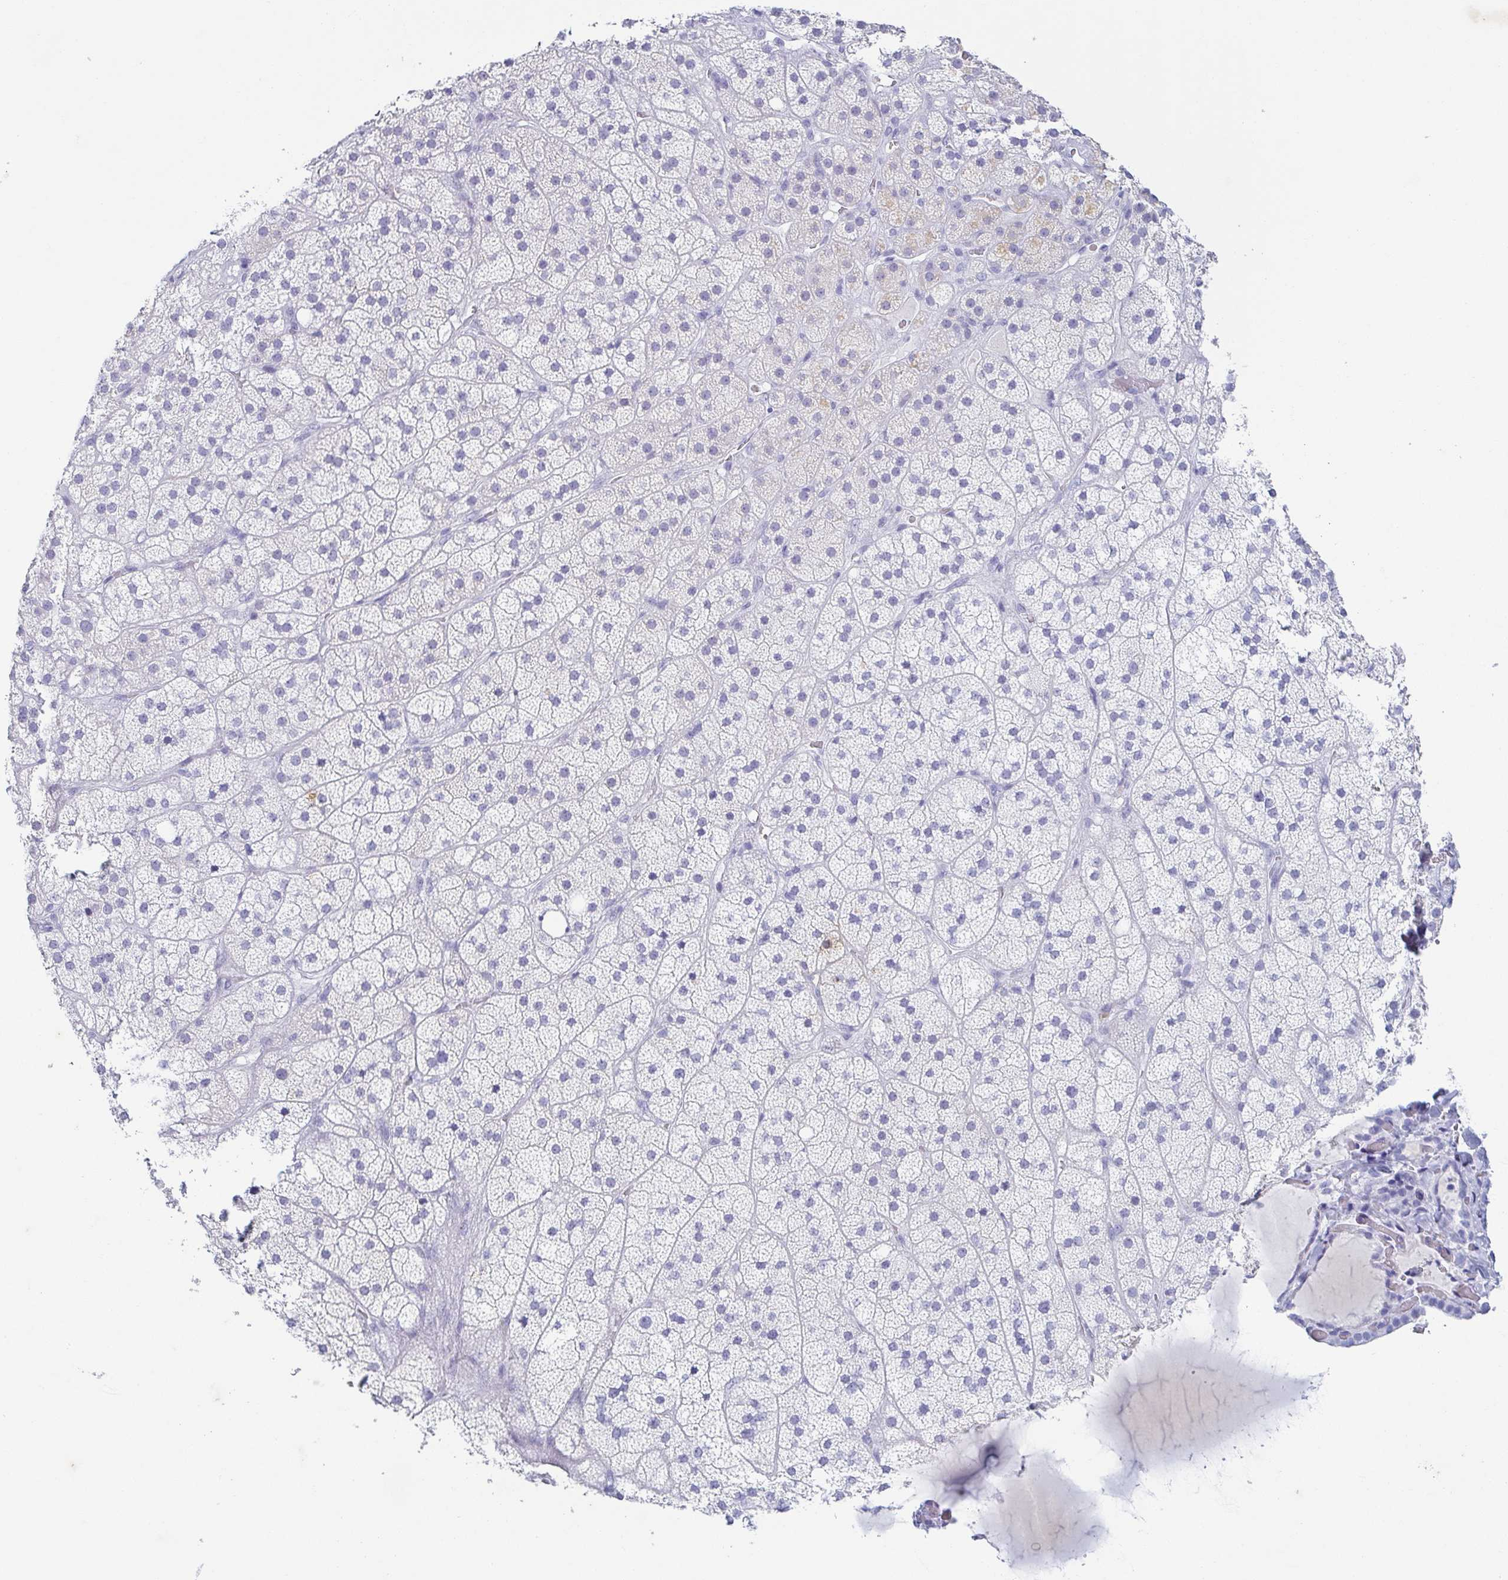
{"staining": {"intensity": "negative", "quantity": "none", "location": "none"}, "tissue": "adrenal gland", "cell_type": "Glandular cells", "image_type": "normal", "snomed": [{"axis": "morphology", "description": "Normal tissue, NOS"}, {"axis": "topography", "description": "Adrenal gland"}], "caption": "Immunohistochemical staining of unremarkable human adrenal gland reveals no significant positivity in glandular cells.", "gene": "ZG16B", "patient": {"sex": "male", "age": 57}}